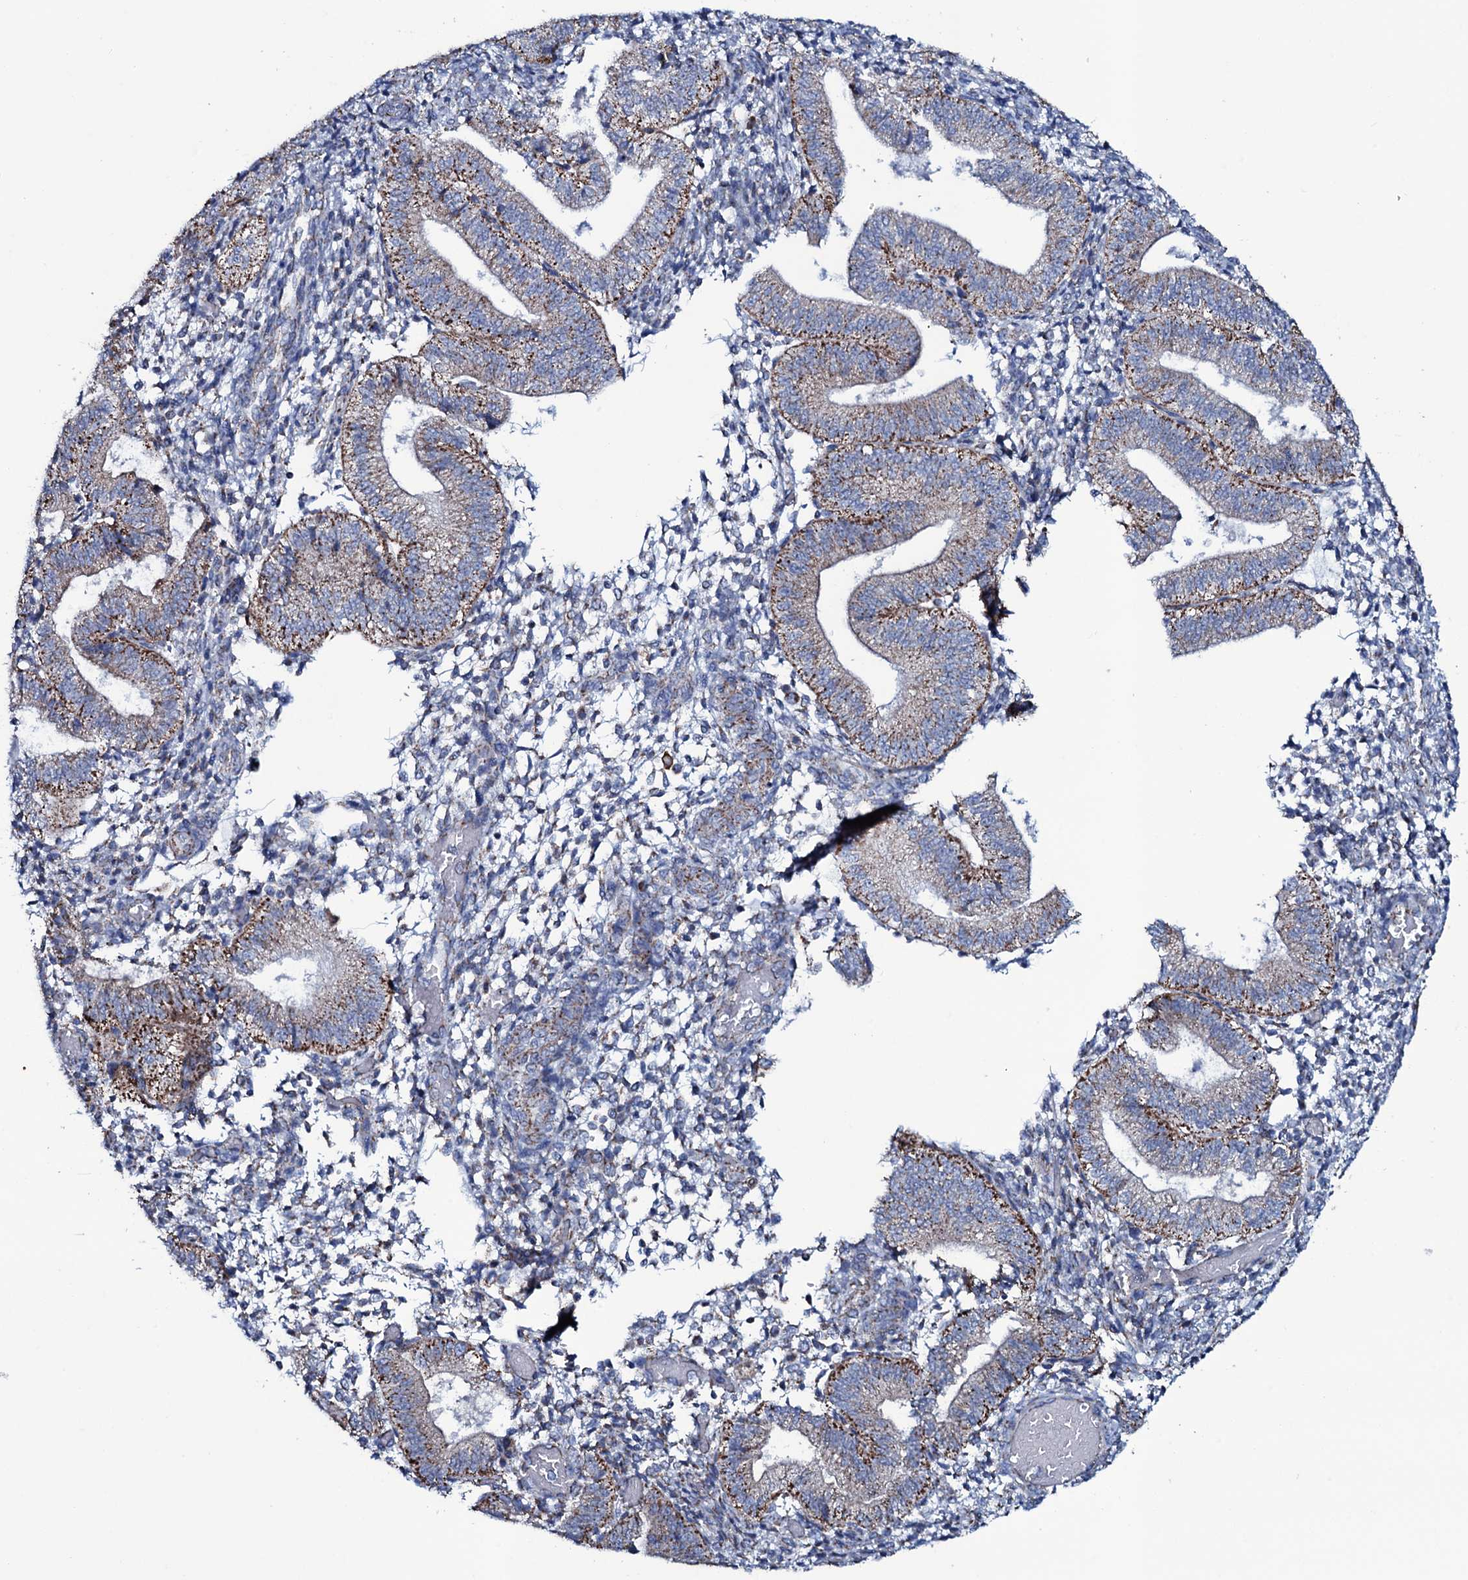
{"staining": {"intensity": "negative", "quantity": "none", "location": "none"}, "tissue": "endometrium", "cell_type": "Cells in endometrial stroma", "image_type": "normal", "snomed": [{"axis": "morphology", "description": "Normal tissue, NOS"}, {"axis": "topography", "description": "Endometrium"}], "caption": "This histopathology image is of unremarkable endometrium stained with immunohistochemistry (IHC) to label a protein in brown with the nuclei are counter-stained blue. There is no staining in cells in endometrial stroma.", "gene": "MRPS35", "patient": {"sex": "female", "age": 34}}